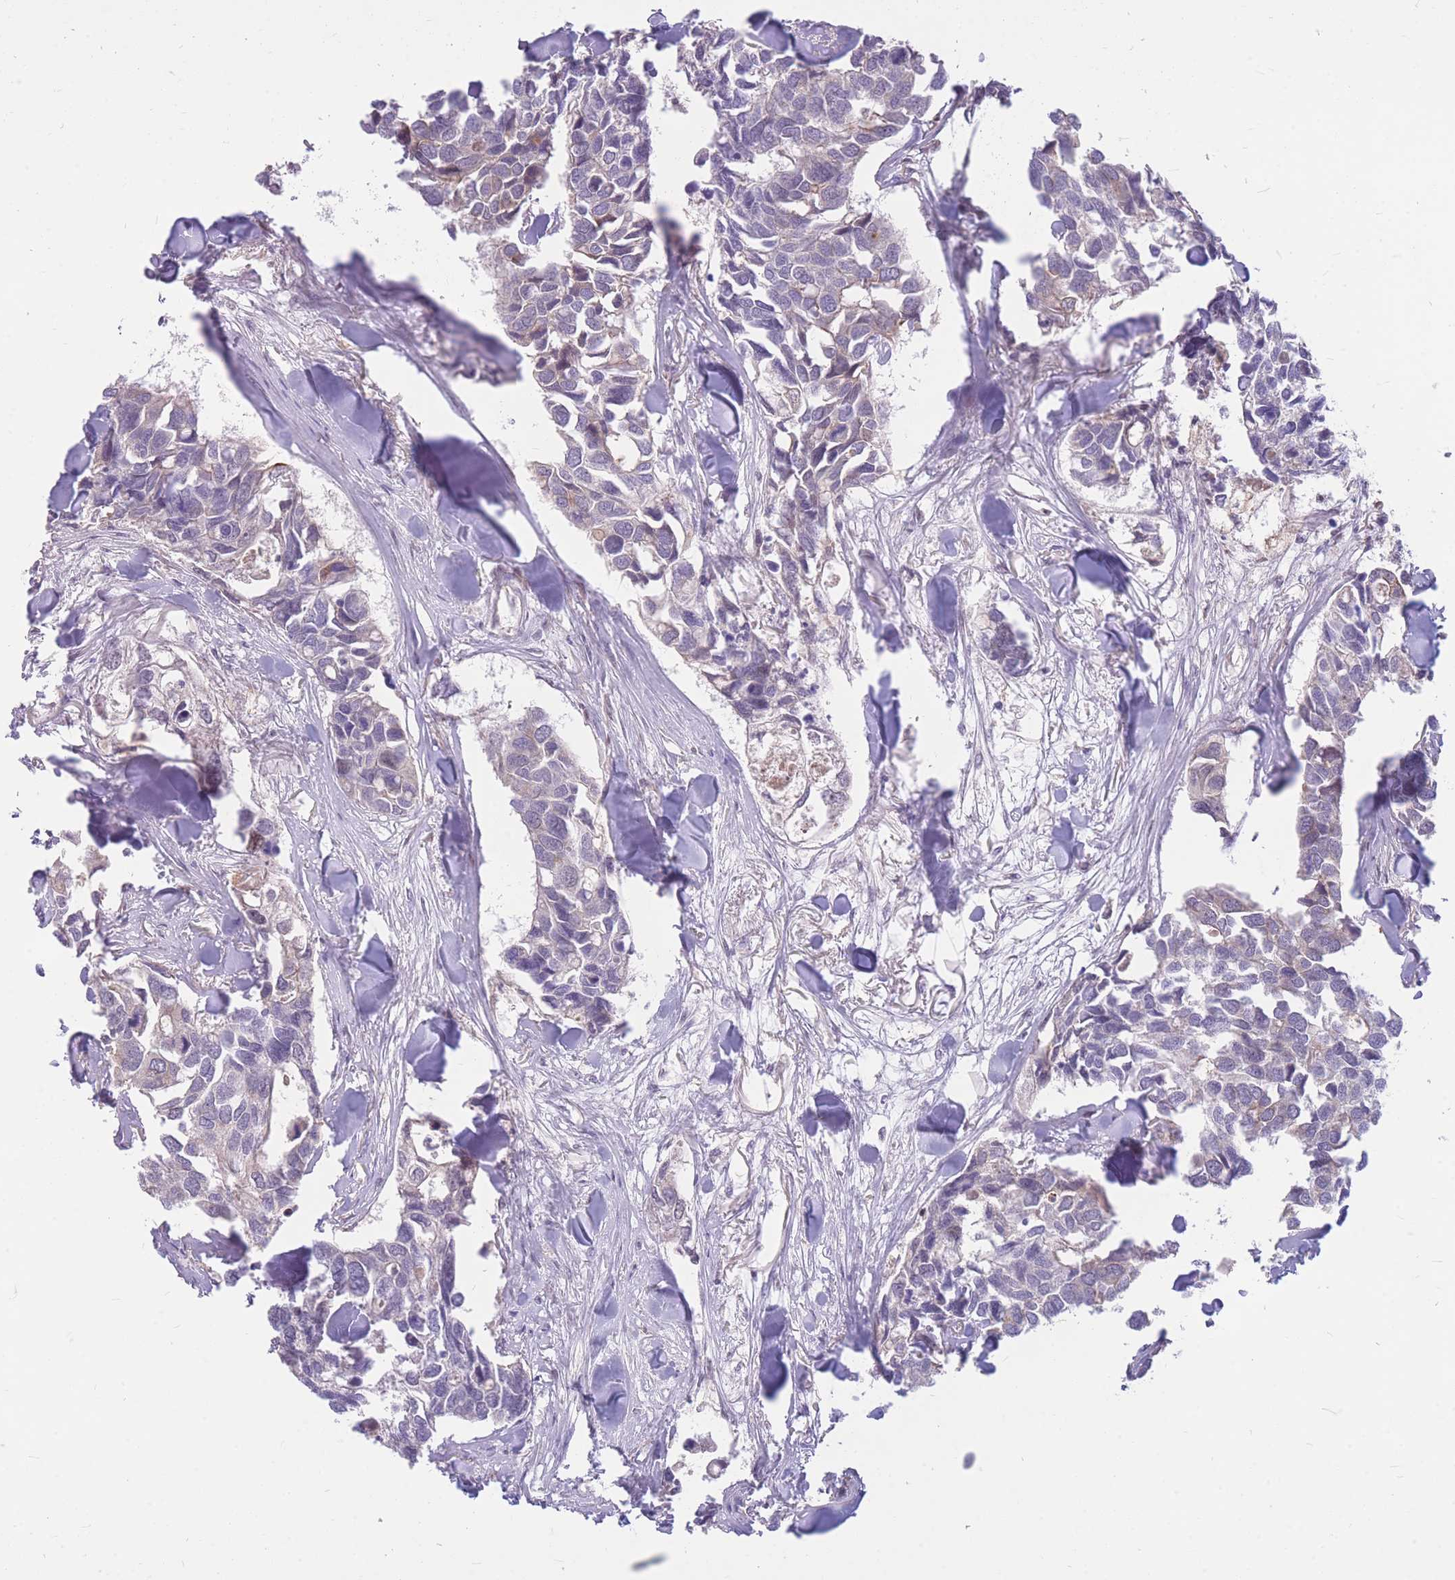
{"staining": {"intensity": "negative", "quantity": "none", "location": "none"}, "tissue": "breast cancer", "cell_type": "Tumor cells", "image_type": "cancer", "snomed": [{"axis": "morphology", "description": "Duct carcinoma"}, {"axis": "topography", "description": "Breast"}], "caption": "Immunohistochemistry (IHC) of human invasive ductal carcinoma (breast) reveals no expression in tumor cells.", "gene": "ERCC2", "patient": {"sex": "female", "age": 83}}